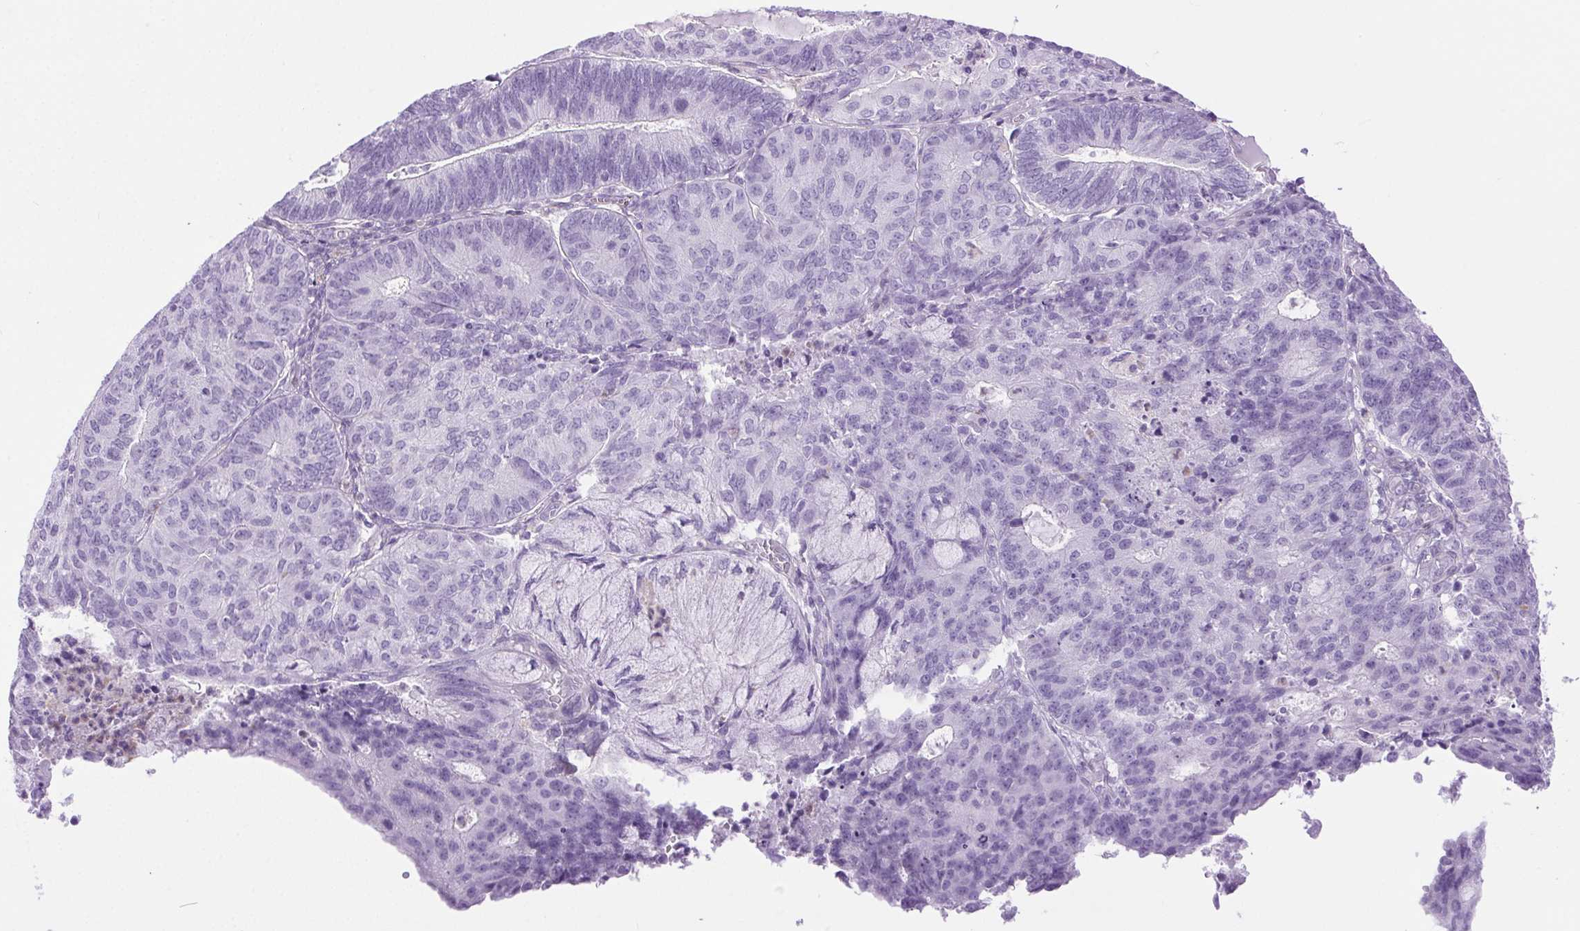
{"staining": {"intensity": "negative", "quantity": "none", "location": "none"}, "tissue": "endometrial cancer", "cell_type": "Tumor cells", "image_type": "cancer", "snomed": [{"axis": "morphology", "description": "Adenocarcinoma, NOS"}, {"axis": "topography", "description": "Endometrium"}], "caption": "Tumor cells show no significant positivity in endometrial cancer.", "gene": "SHCBP1L", "patient": {"sex": "female", "age": 82}}